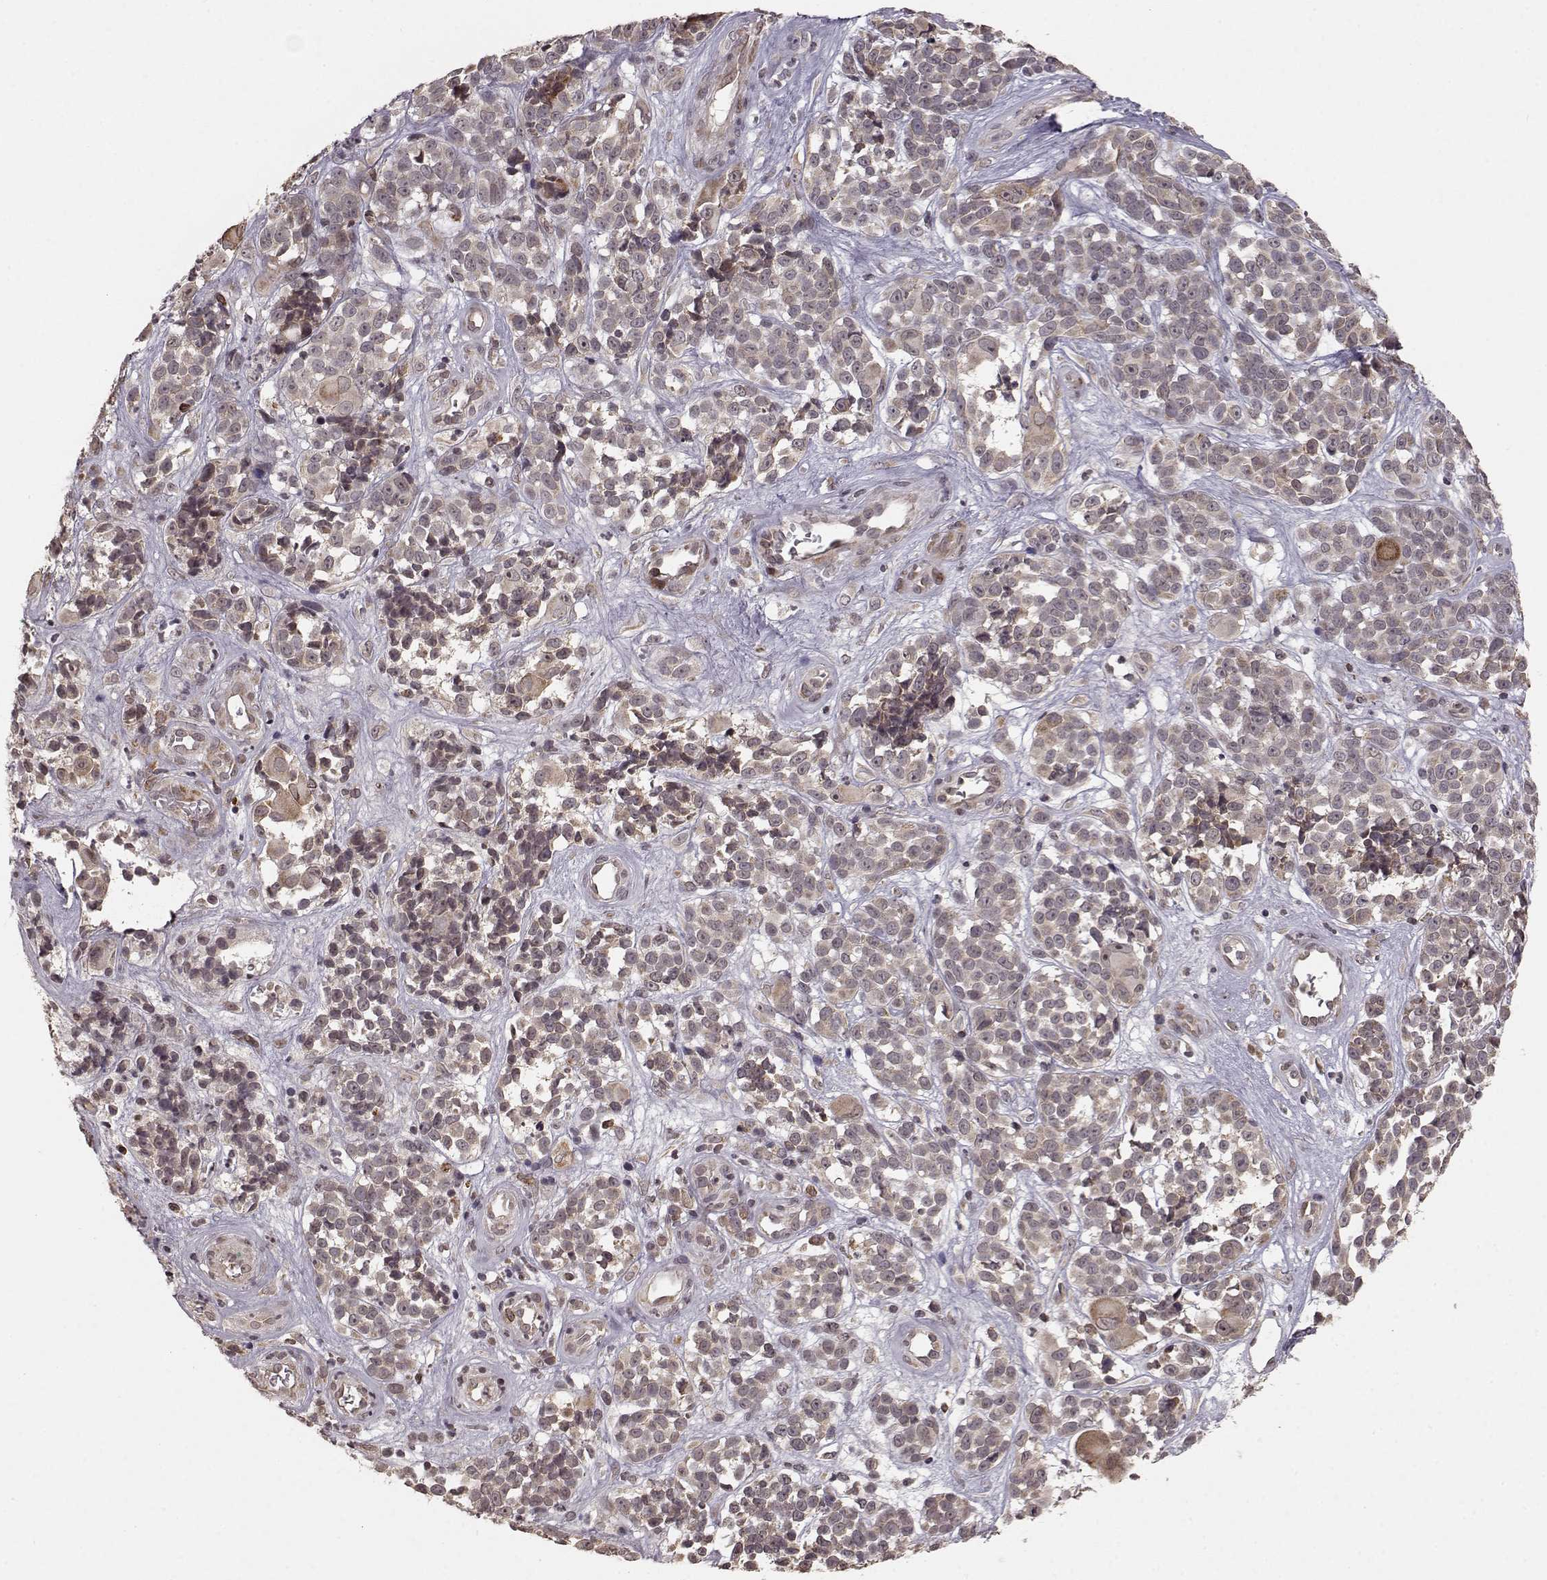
{"staining": {"intensity": "moderate", "quantity": "25%-75%", "location": "cytoplasmic/membranous"}, "tissue": "melanoma", "cell_type": "Tumor cells", "image_type": "cancer", "snomed": [{"axis": "morphology", "description": "Malignant melanoma, NOS"}, {"axis": "topography", "description": "Skin"}], "caption": "Protein positivity by IHC shows moderate cytoplasmic/membranous expression in approximately 25%-75% of tumor cells in malignant melanoma.", "gene": "ELOVL5", "patient": {"sex": "female", "age": 88}}